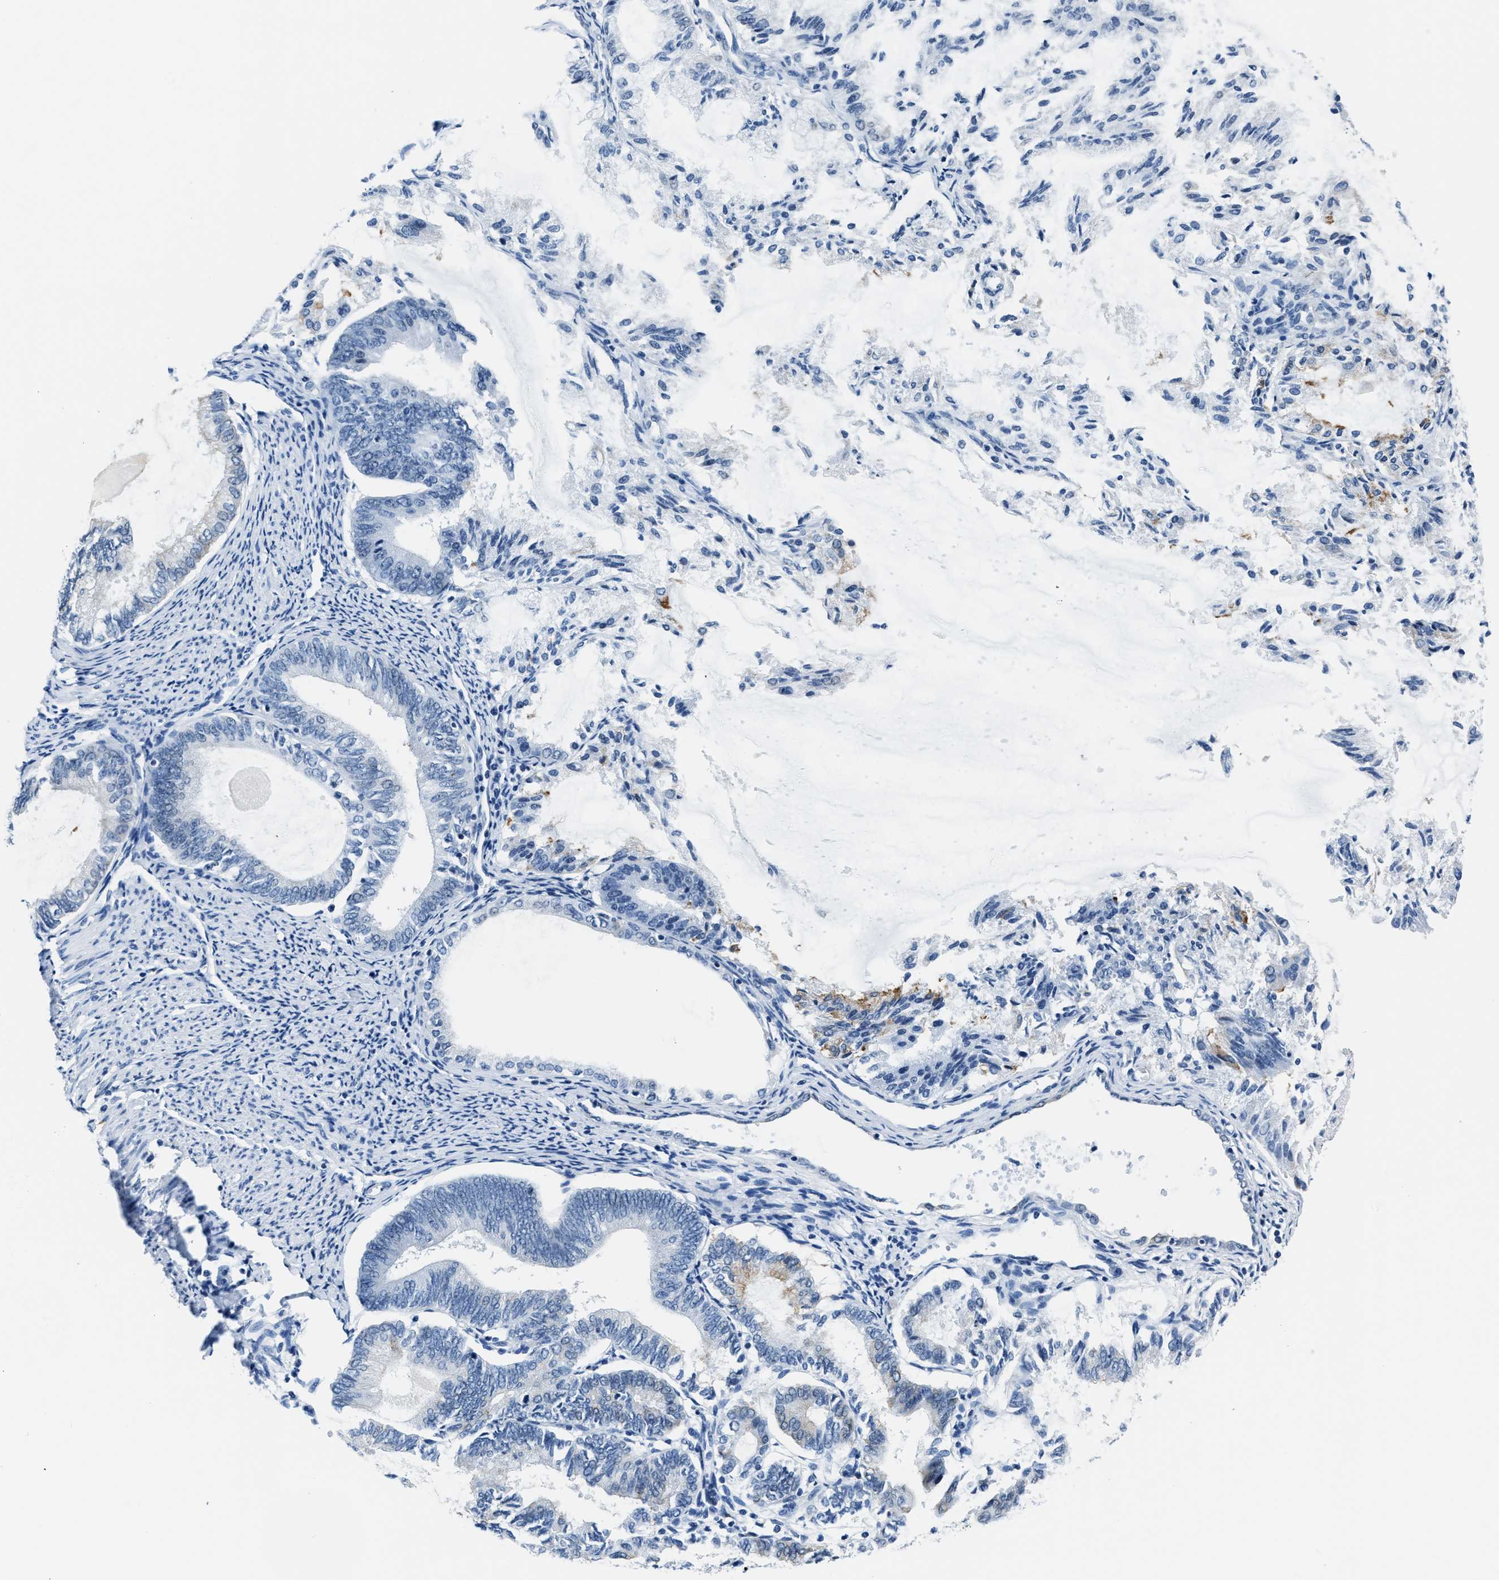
{"staining": {"intensity": "negative", "quantity": "none", "location": "none"}, "tissue": "endometrial cancer", "cell_type": "Tumor cells", "image_type": "cancer", "snomed": [{"axis": "morphology", "description": "Adenocarcinoma, NOS"}, {"axis": "topography", "description": "Endometrium"}], "caption": "Human endometrial adenocarcinoma stained for a protein using IHC displays no expression in tumor cells.", "gene": "ASZ1", "patient": {"sex": "female", "age": 86}}